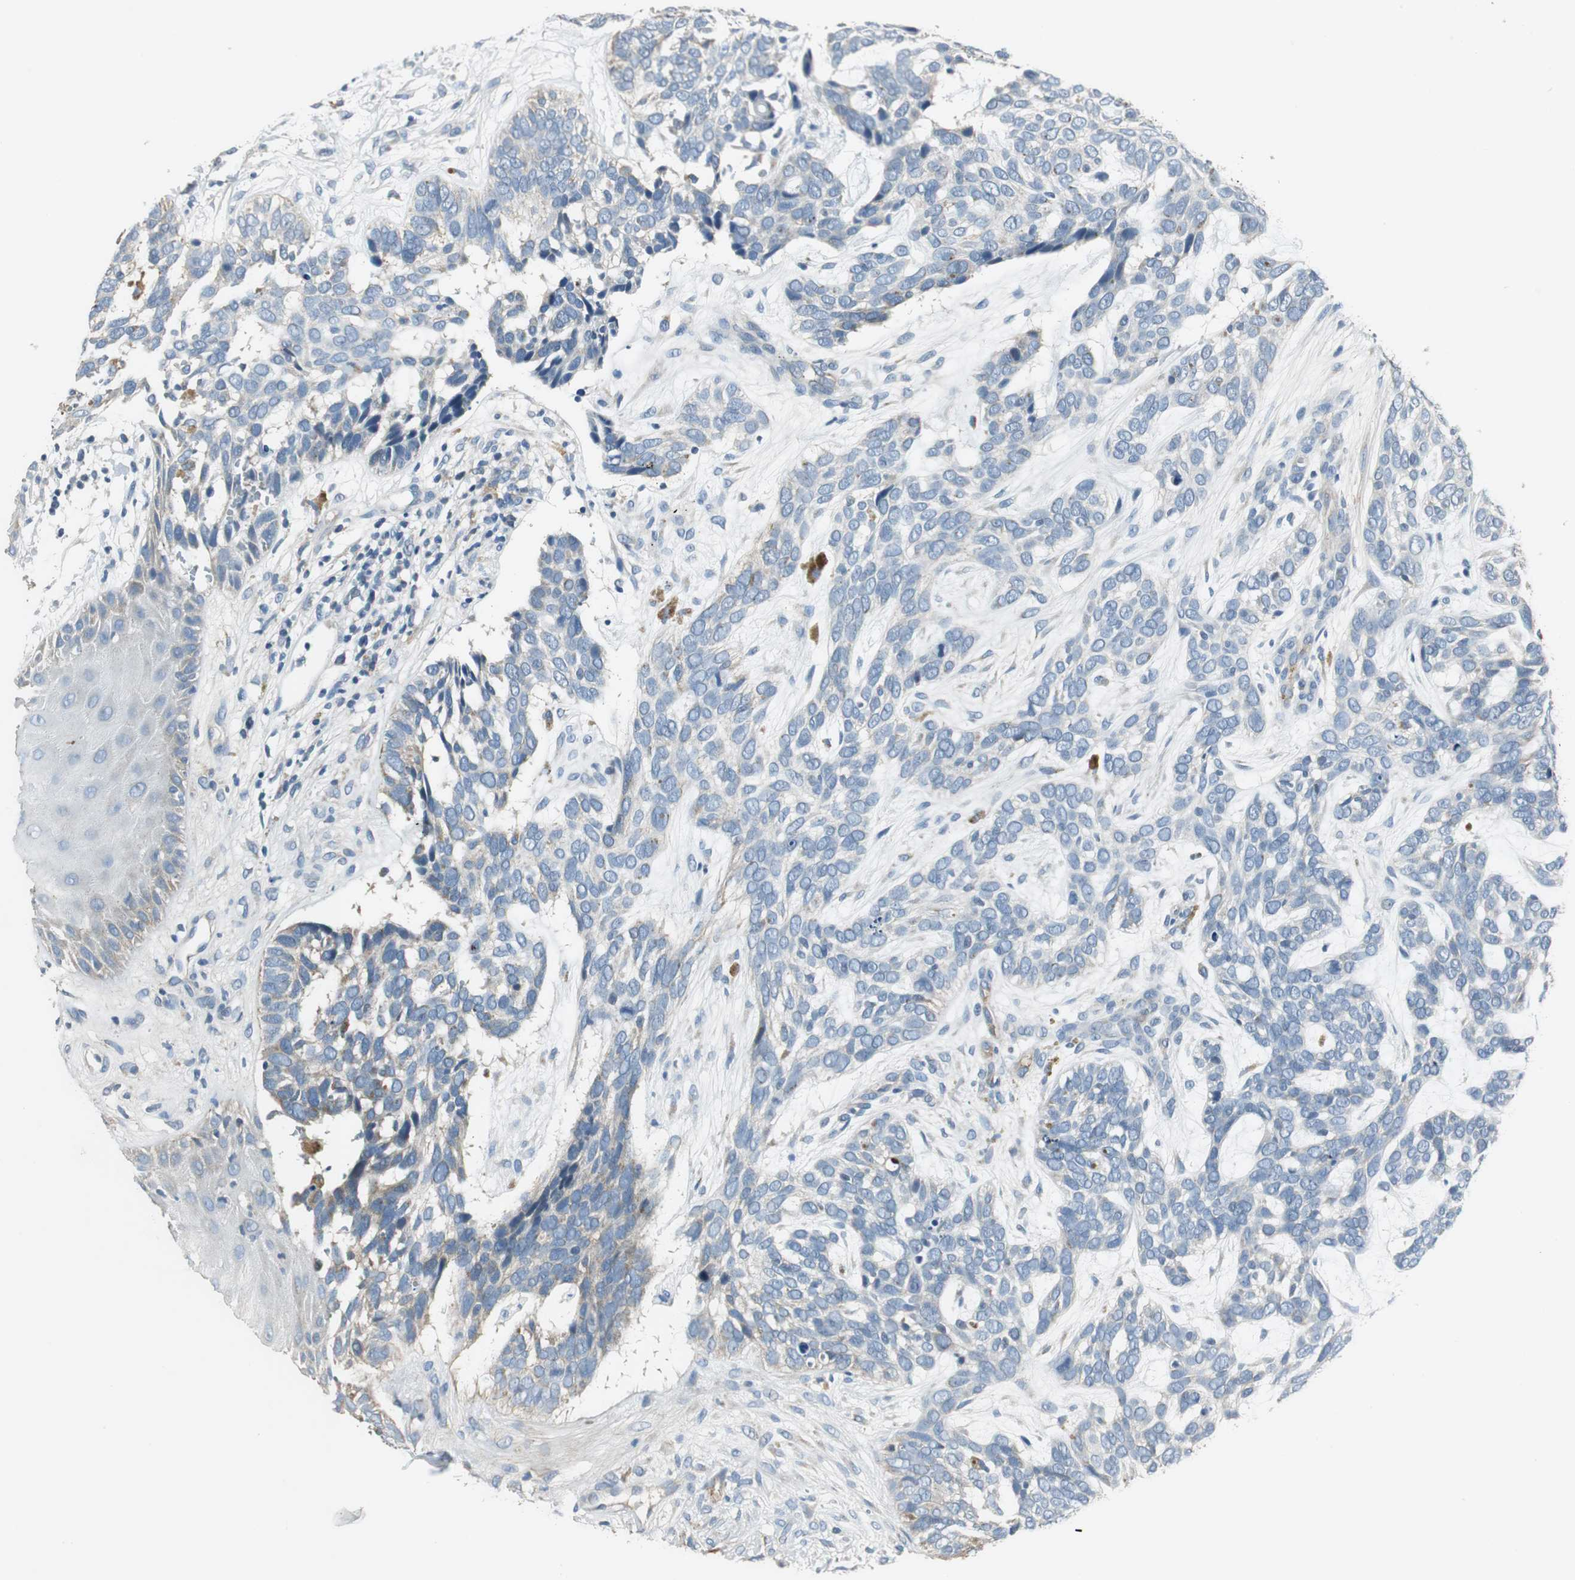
{"staining": {"intensity": "weak", "quantity": "<25%", "location": "cytoplasmic/membranous"}, "tissue": "skin cancer", "cell_type": "Tumor cells", "image_type": "cancer", "snomed": [{"axis": "morphology", "description": "Basal cell carcinoma"}, {"axis": "topography", "description": "Skin"}], "caption": "Image shows no significant protein staining in tumor cells of skin cancer (basal cell carcinoma). Brightfield microscopy of immunohistochemistry stained with DAB (3,3'-diaminobenzidine) (brown) and hematoxylin (blue), captured at high magnification.", "gene": "MSTO1", "patient": {"sex": "male", "age": 87}}